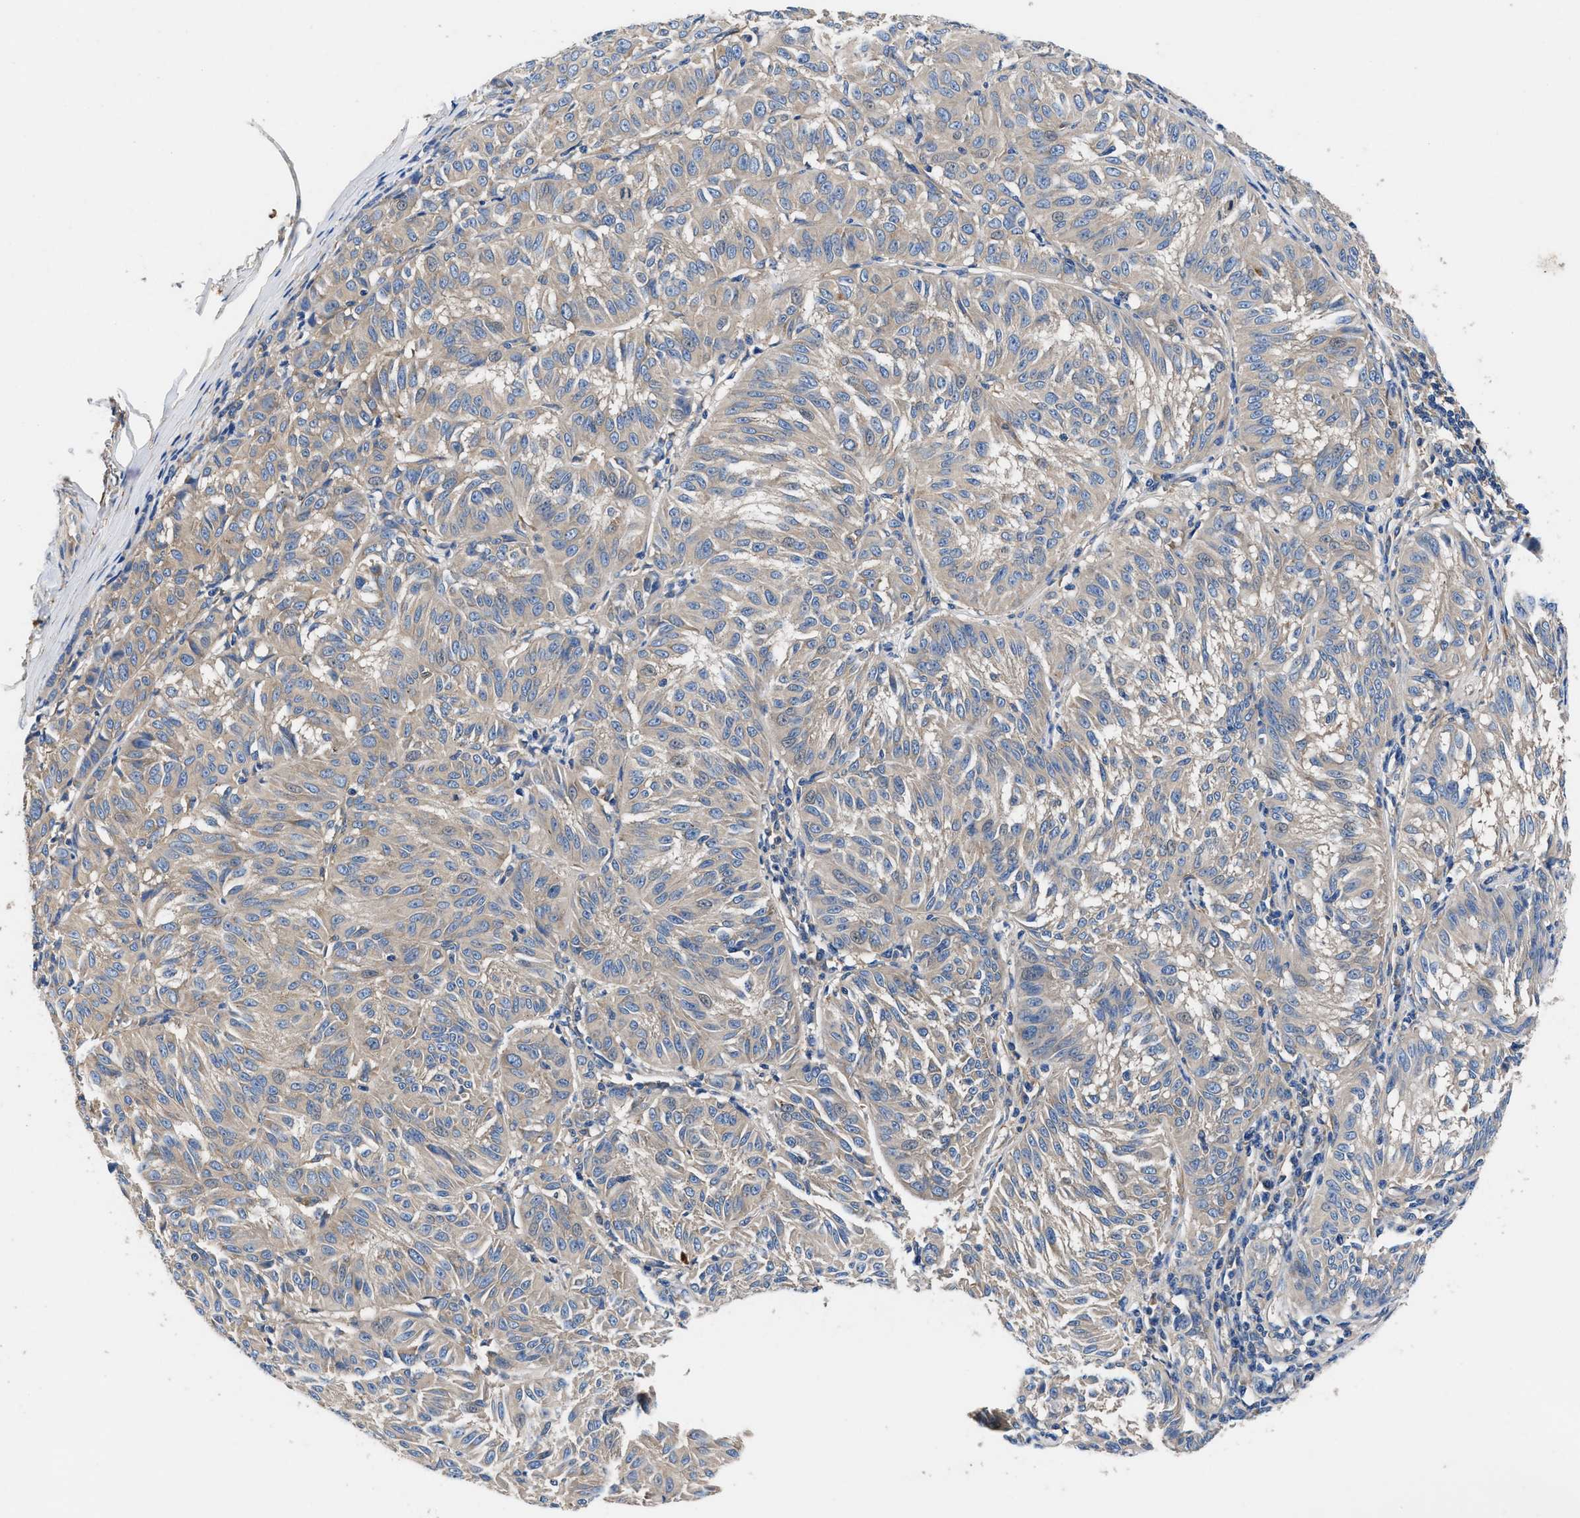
{"staining": {"intensity": "negative", "quantity": "none", "location": "none"}, "tissue": "melanoma", "cell_type": "Tumor cells", "image_type": "cancer", "snomed": [{"axis": "morphology", "description": "Malignant melanoma, NOS"}, {"axis": "topography", "description": "Skin"}], "caption": "The image shows no significant staining in tumor cells of malignant melanoma.", "gene": "SH3GL1", "patient": {"sex": "female", "age": 72}}